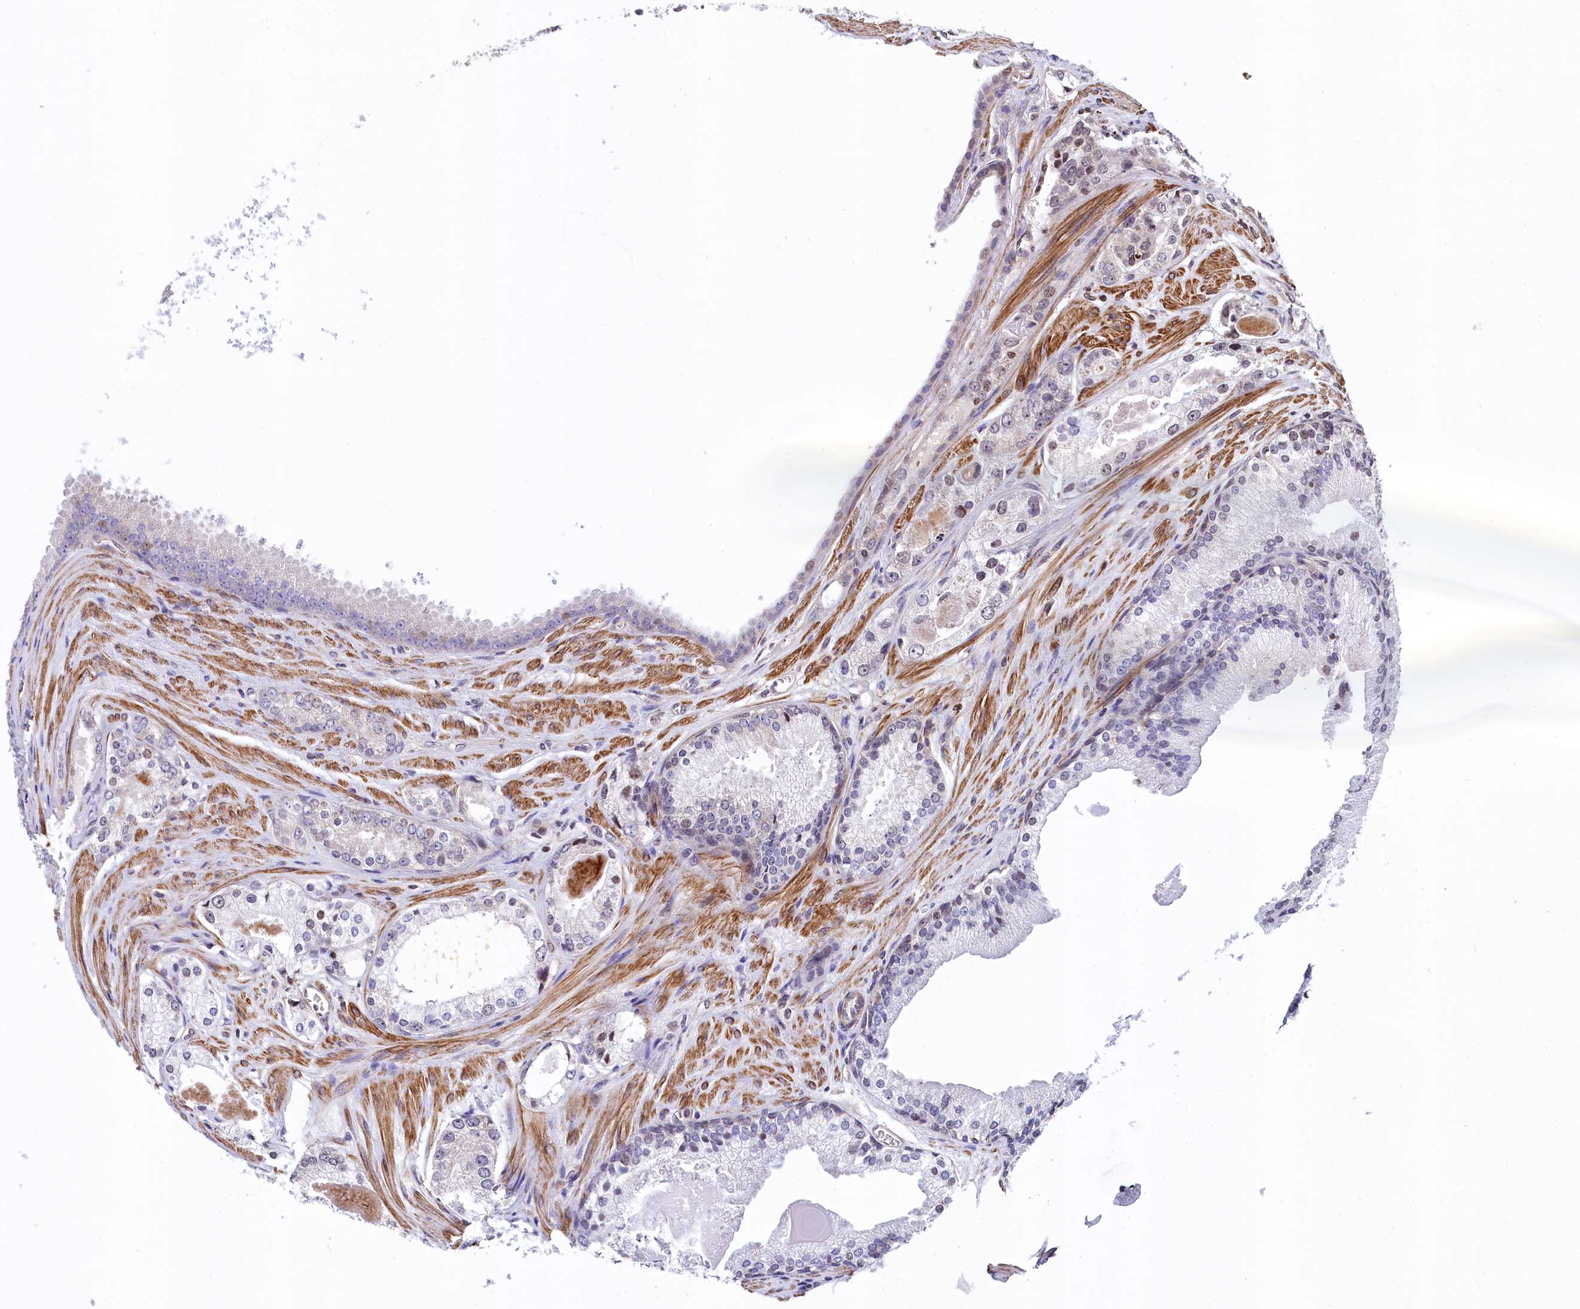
{"staining": {"intensity": "weak", "quantity": "<25%", "location": "nuclear"}, "tissue": "prostate cancer", "cell_type": "Tumor cells", "image_type": "cancer", "snomed": [{"axis": "morphology", "description": "Adenocarcinoma, Low grade"}, {"axis": "topography", "description": "Prostate"}], "caption": "The micrograph exhibits no significant expression in tumor cells of adenocarcinoma (low-grade) (prostate).", "gene": "ZNF2", "patient": {"sex": "male", "age": 54}}